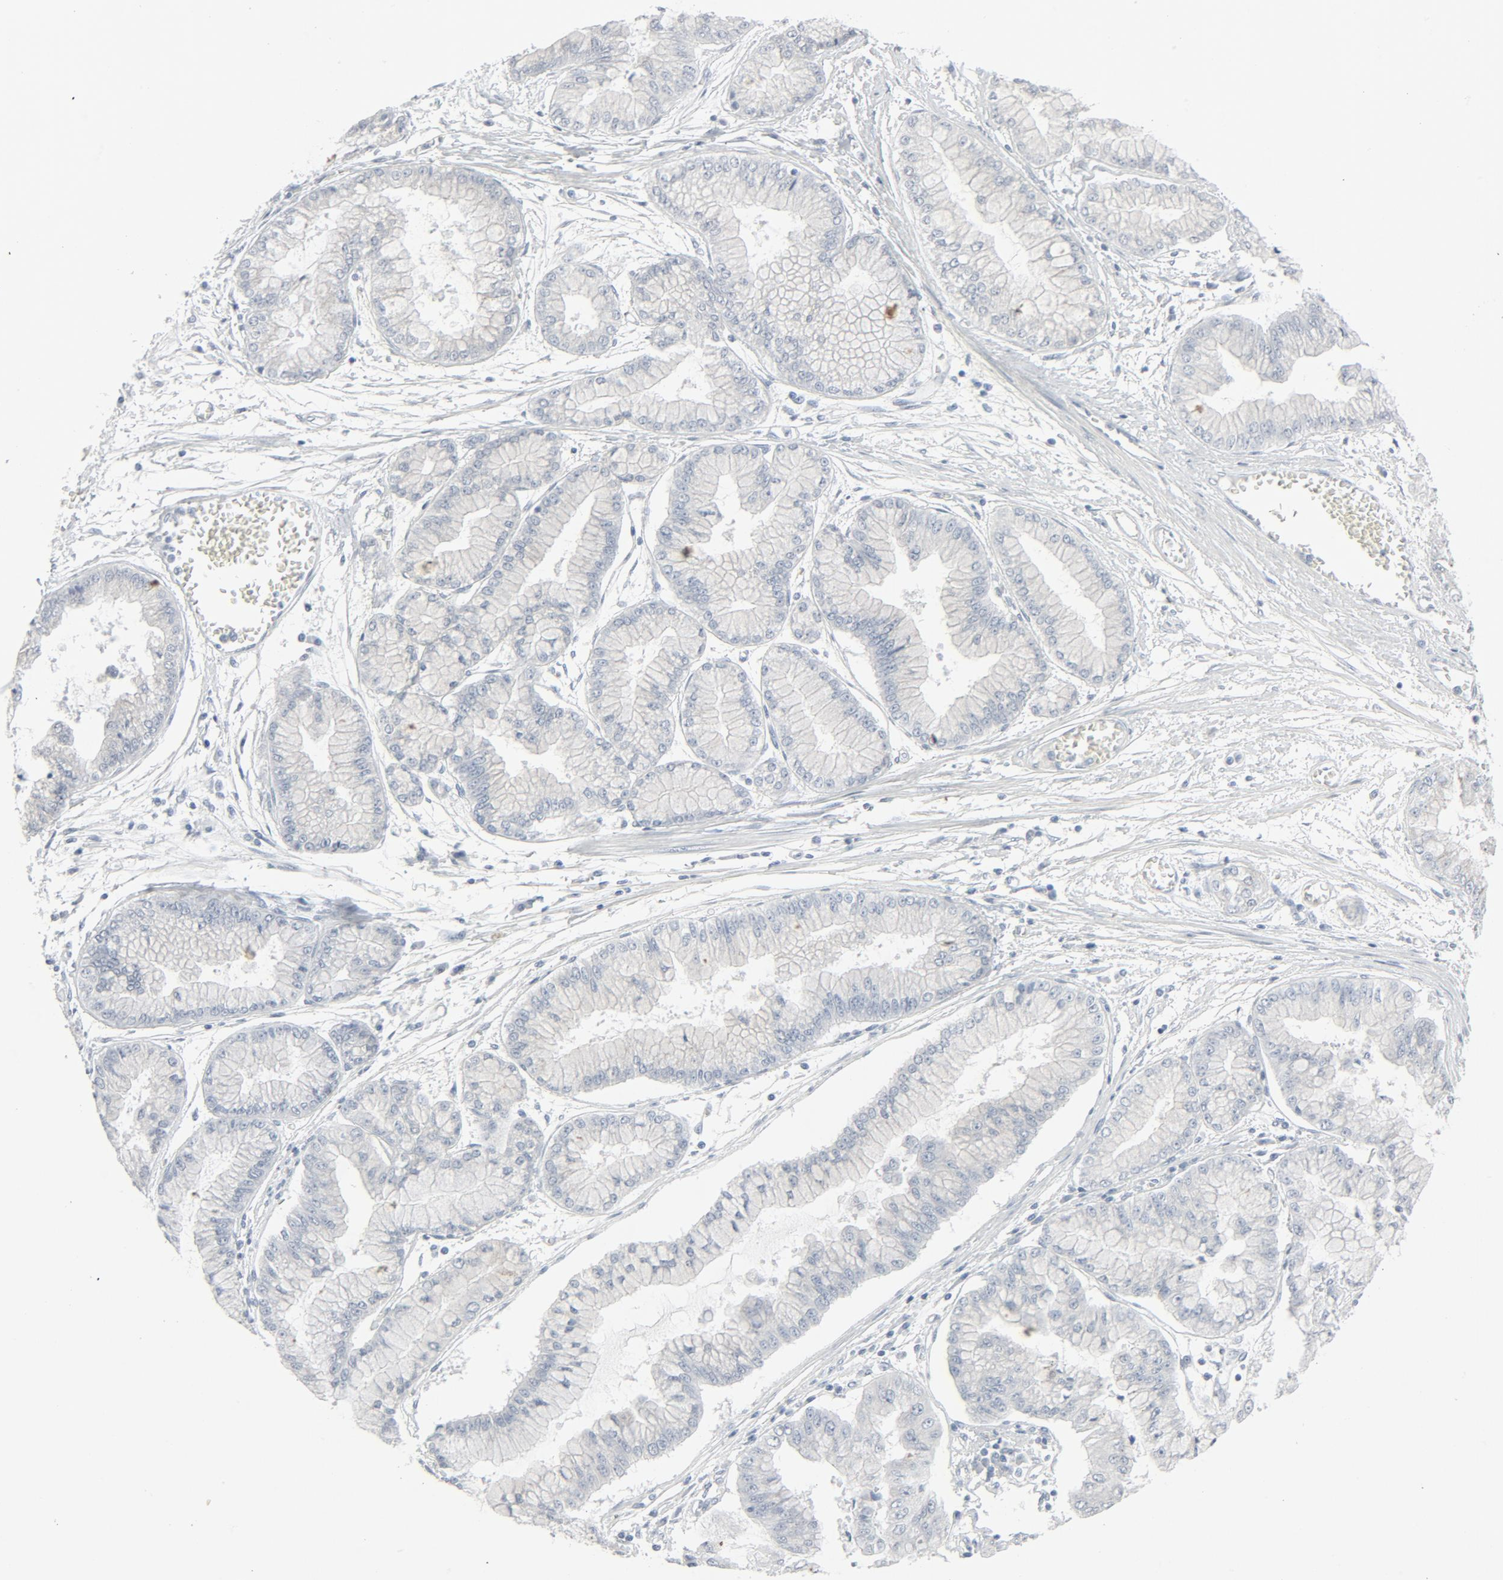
{"staining": {"intensity": "negative", "quantity": "none", "location": "none"}, "tissue": "liver cancer", "cell_type": "Tumor cells", "image_type": "cancer", "snomed": [{"axis": "morphology", "description": "Cholangiocarcinoma"}, {"axis": "topography", "description": "Liver"}], "caption": "IHC of human liver cancer (cholangiocarcinoma) demonstrates no staining in tumor cells.", "gene": "FGFR3", "patient": {"sex": "female", "age": 79}}